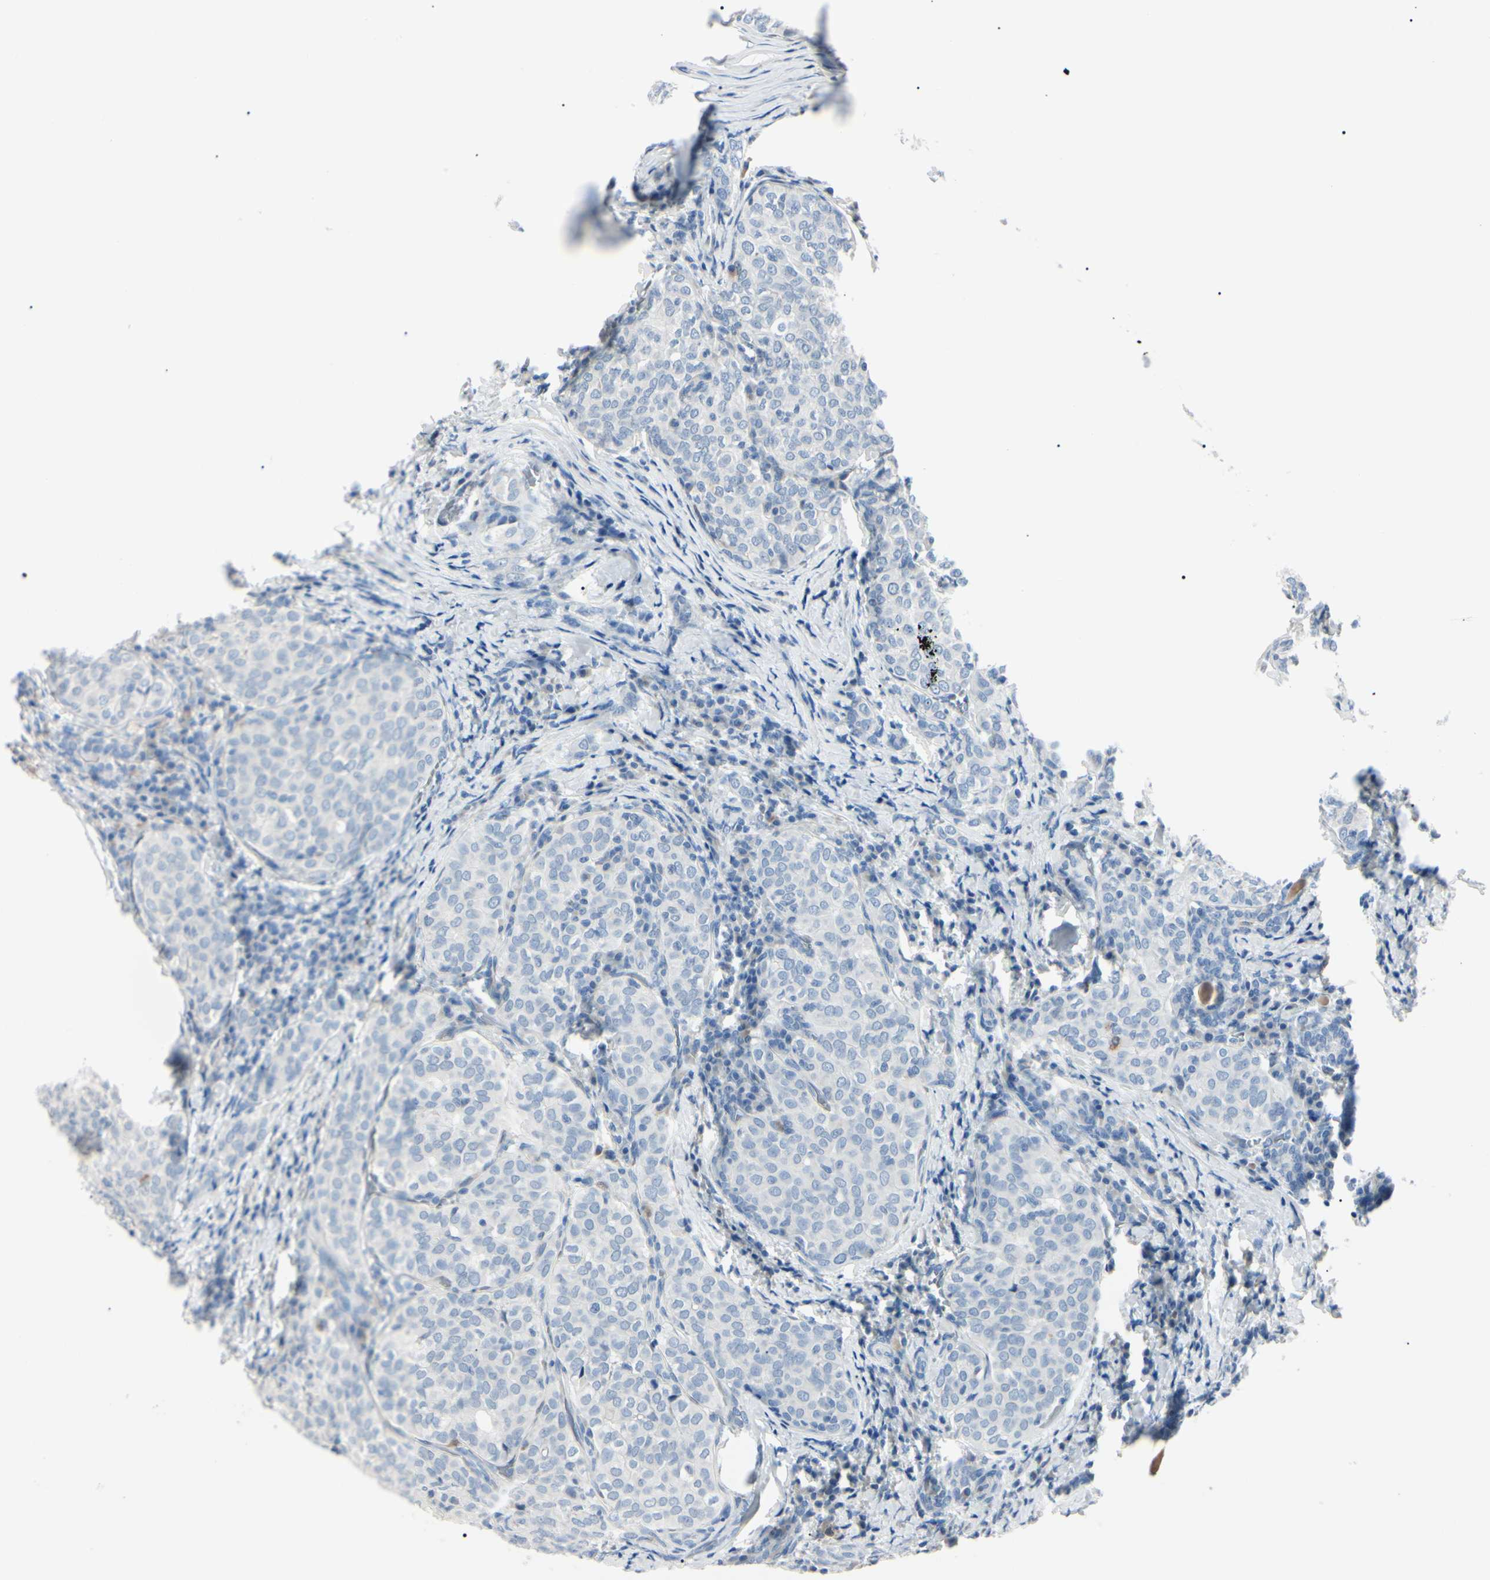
{"staining": {"intensity": "negative", "quantity": "none", "location": "none"}, "tissue": "thyroid cancer", "cell_type": "Tumor cells", "image_type": "cancer", "snomed": [{"axis": "morphology", "description": "Normal tissue, NOS"}, {"axis": "morphology", "description": "Papillary adenocarcinoma, NOS"}, {"axis": "topography", "description": "Thyroid gland"}], "caption": "Immunohistochemistry micrograph of neoplastic tissue: human papillary adenocarcinoma (thyroid) stained with DAB exhibits no significant protein expression in tumor cells.", "gene": "CA2", "patient": {"sex": "female", "age": 30}}